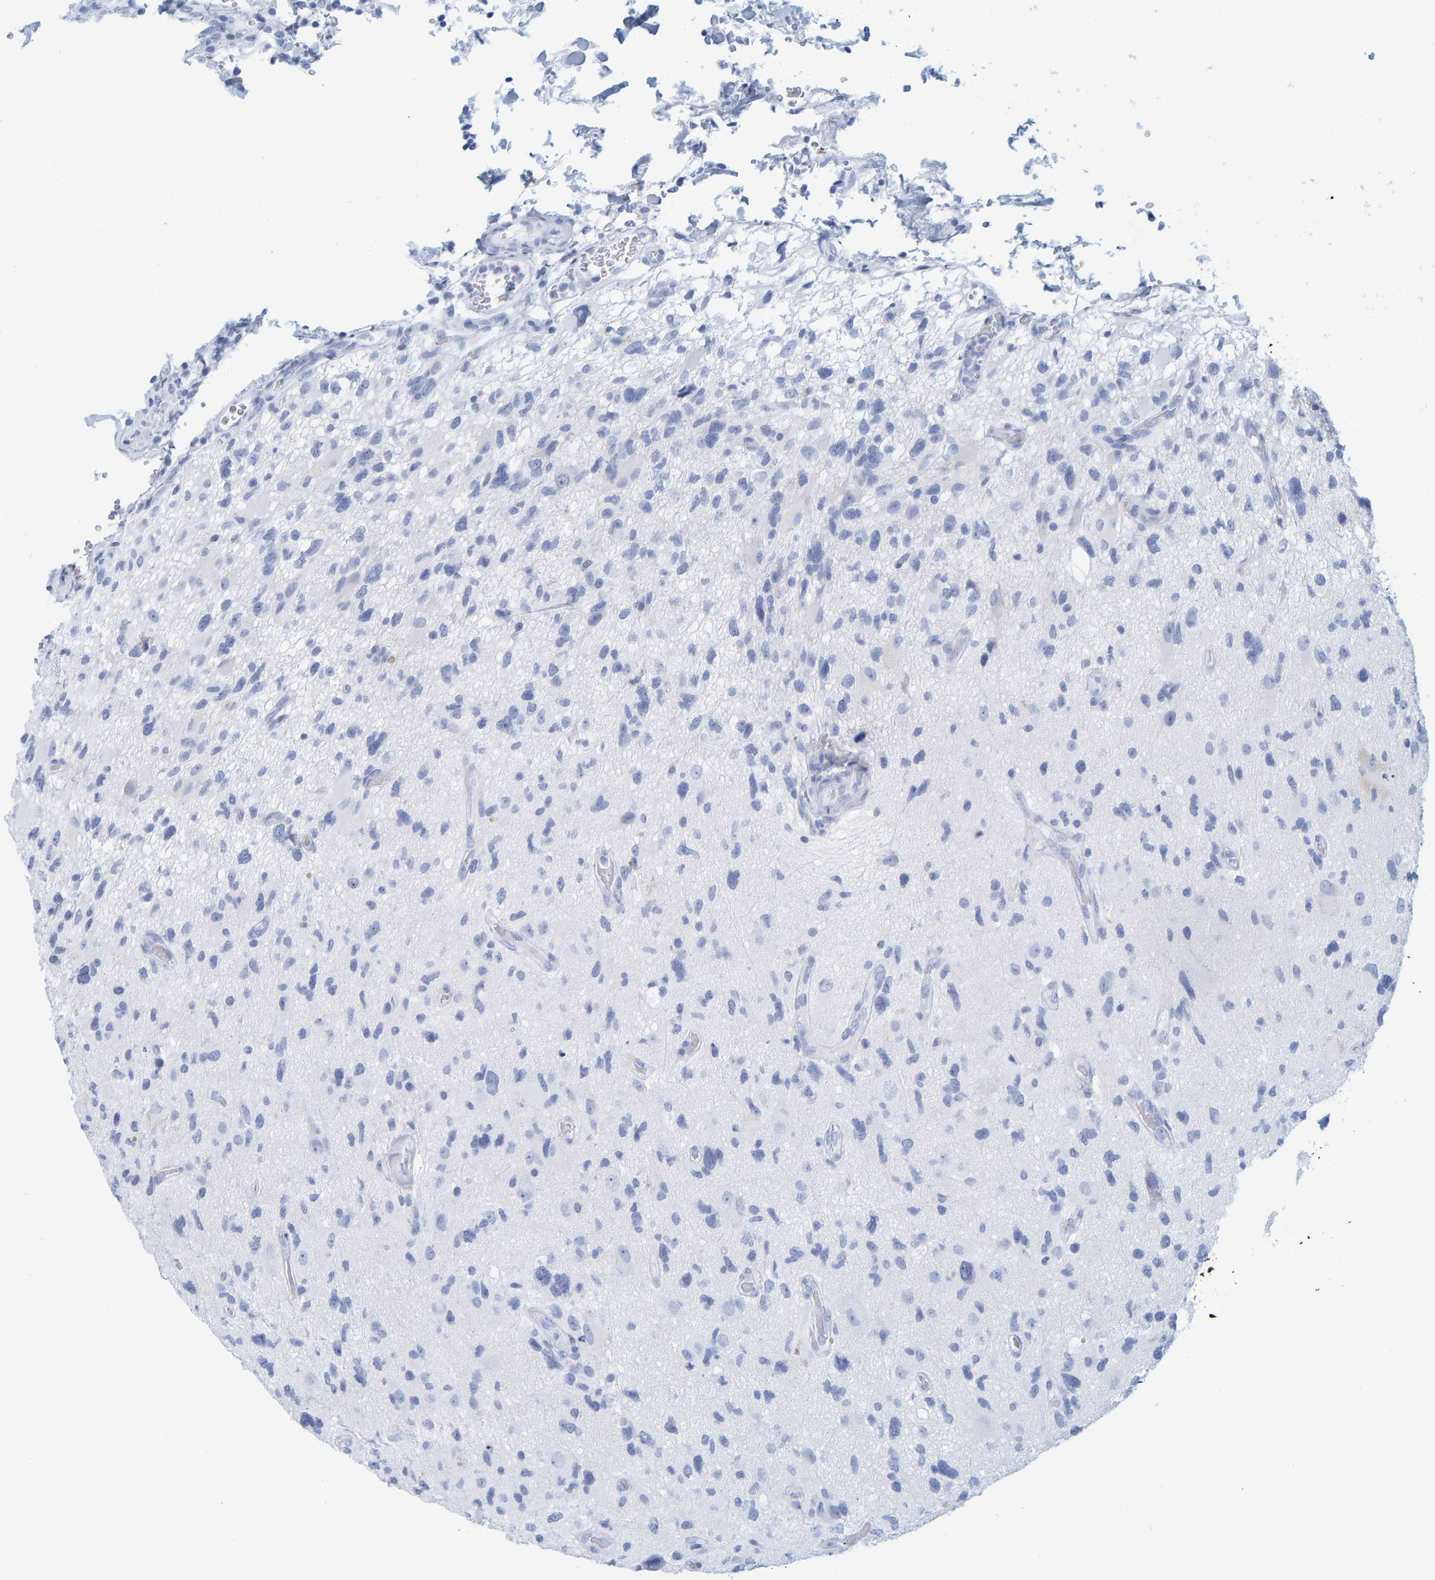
{"staining": {"intensity": "negative", "quantity": "none", "location": "none"}, "tissue": "glioma", "cell_type": "Tumor cells", "image_type": "cancer", "snomed": [{"axis": "morphology", "description": "Glioma, malignant, High grade"}, {"axis": "topography", "description": "Brain"}], "caption": "There is no significant positivity in tumor cells of malignant high-grade glioma.", "gene": "SFTPC", "patient": {"sex": "male", "age": 33}}